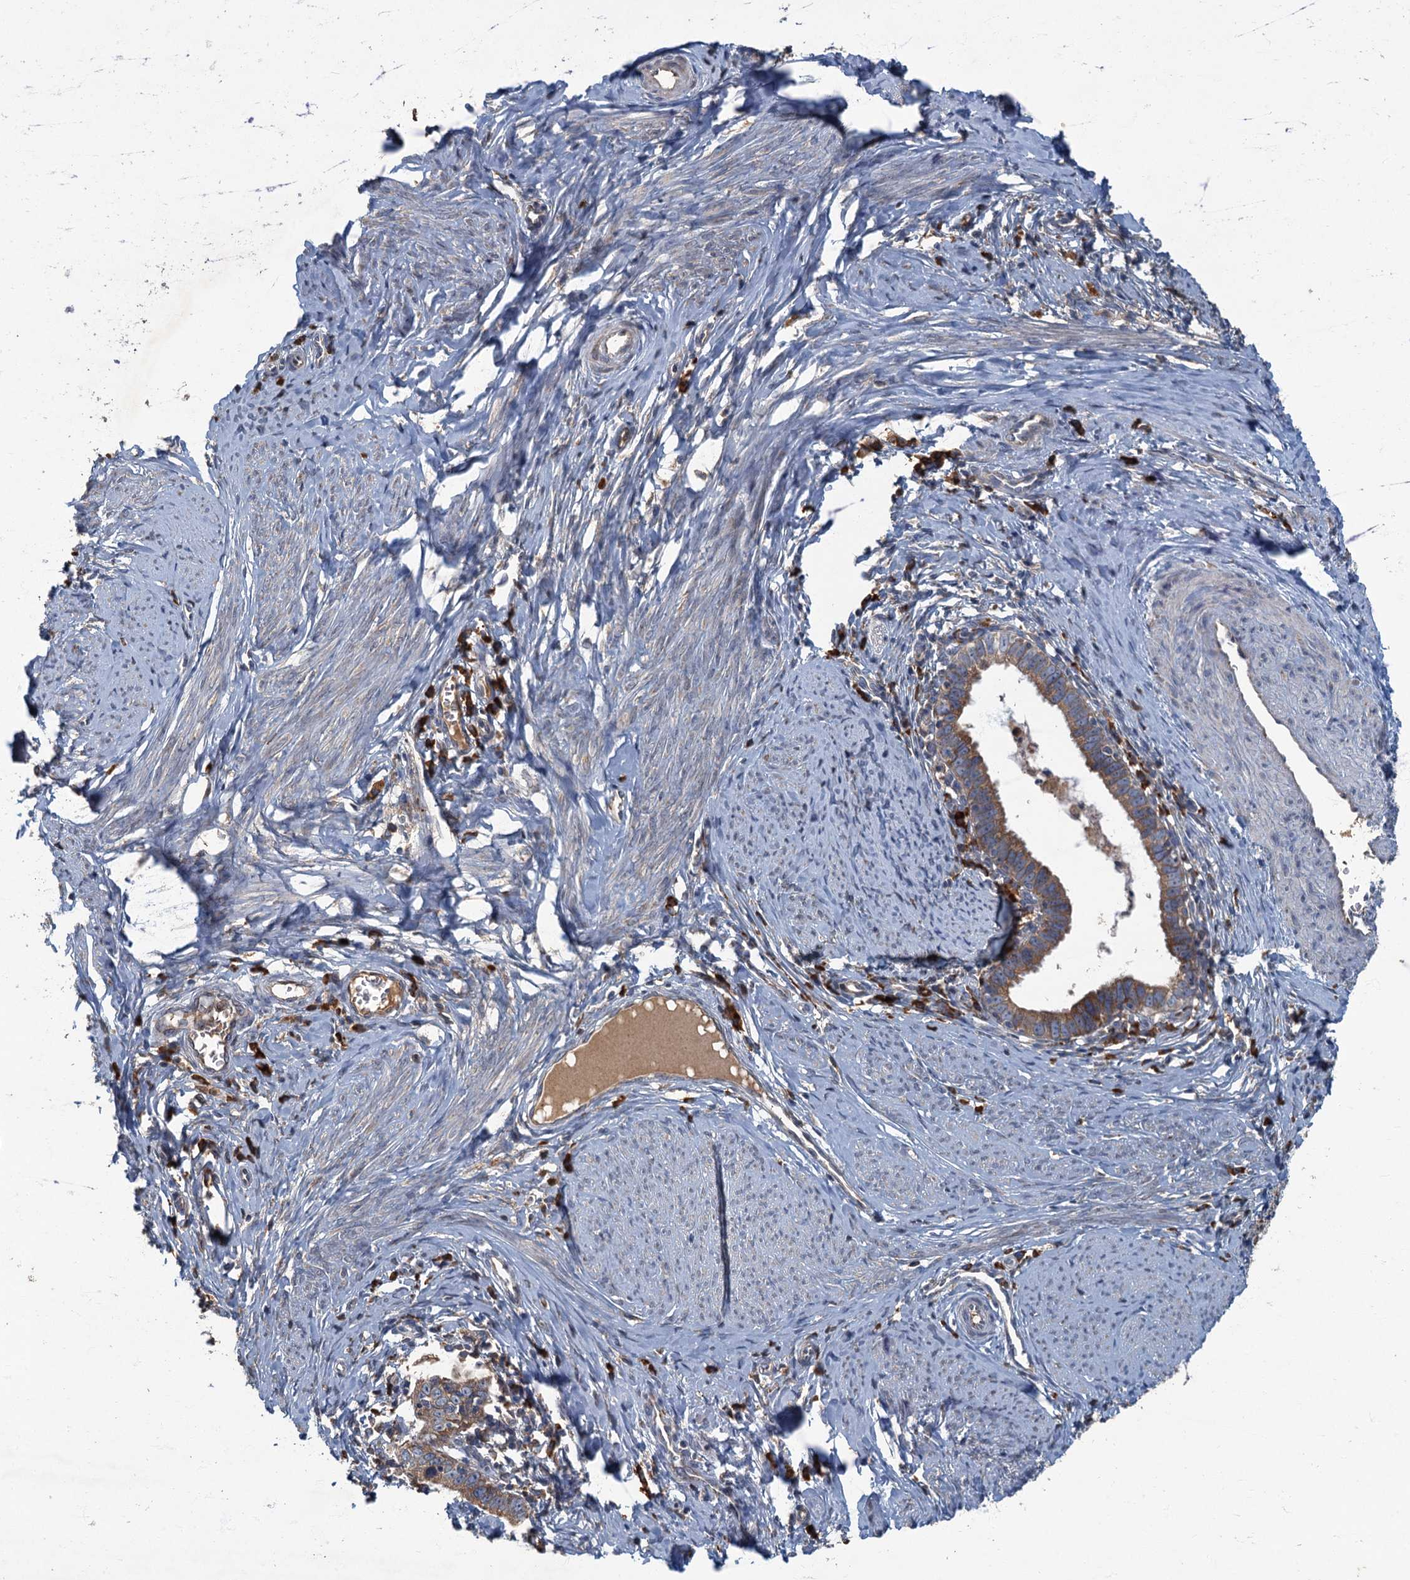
{"staining": {"intensity": "moderate", "quantity": ">75%", "location": "cytoplasmic/membranous"}, "tissue": "cervical cancer", "cell_type": "Tumor cells", "image_type": "cancer", "snomed": [{"axis": "morphology", "description": "Adenocarcinoma, NOS"}, {"axis": "topography", "description": "Cervix"}], "caption": "A medium amount of moderate cytoplasmic/membranous staining is appreciated in about >75% of tumor cells in adenocarcinoma (cervical) tissue.", "gene": "SPDYC", "patient": {"sex": "female", "age": 36}}